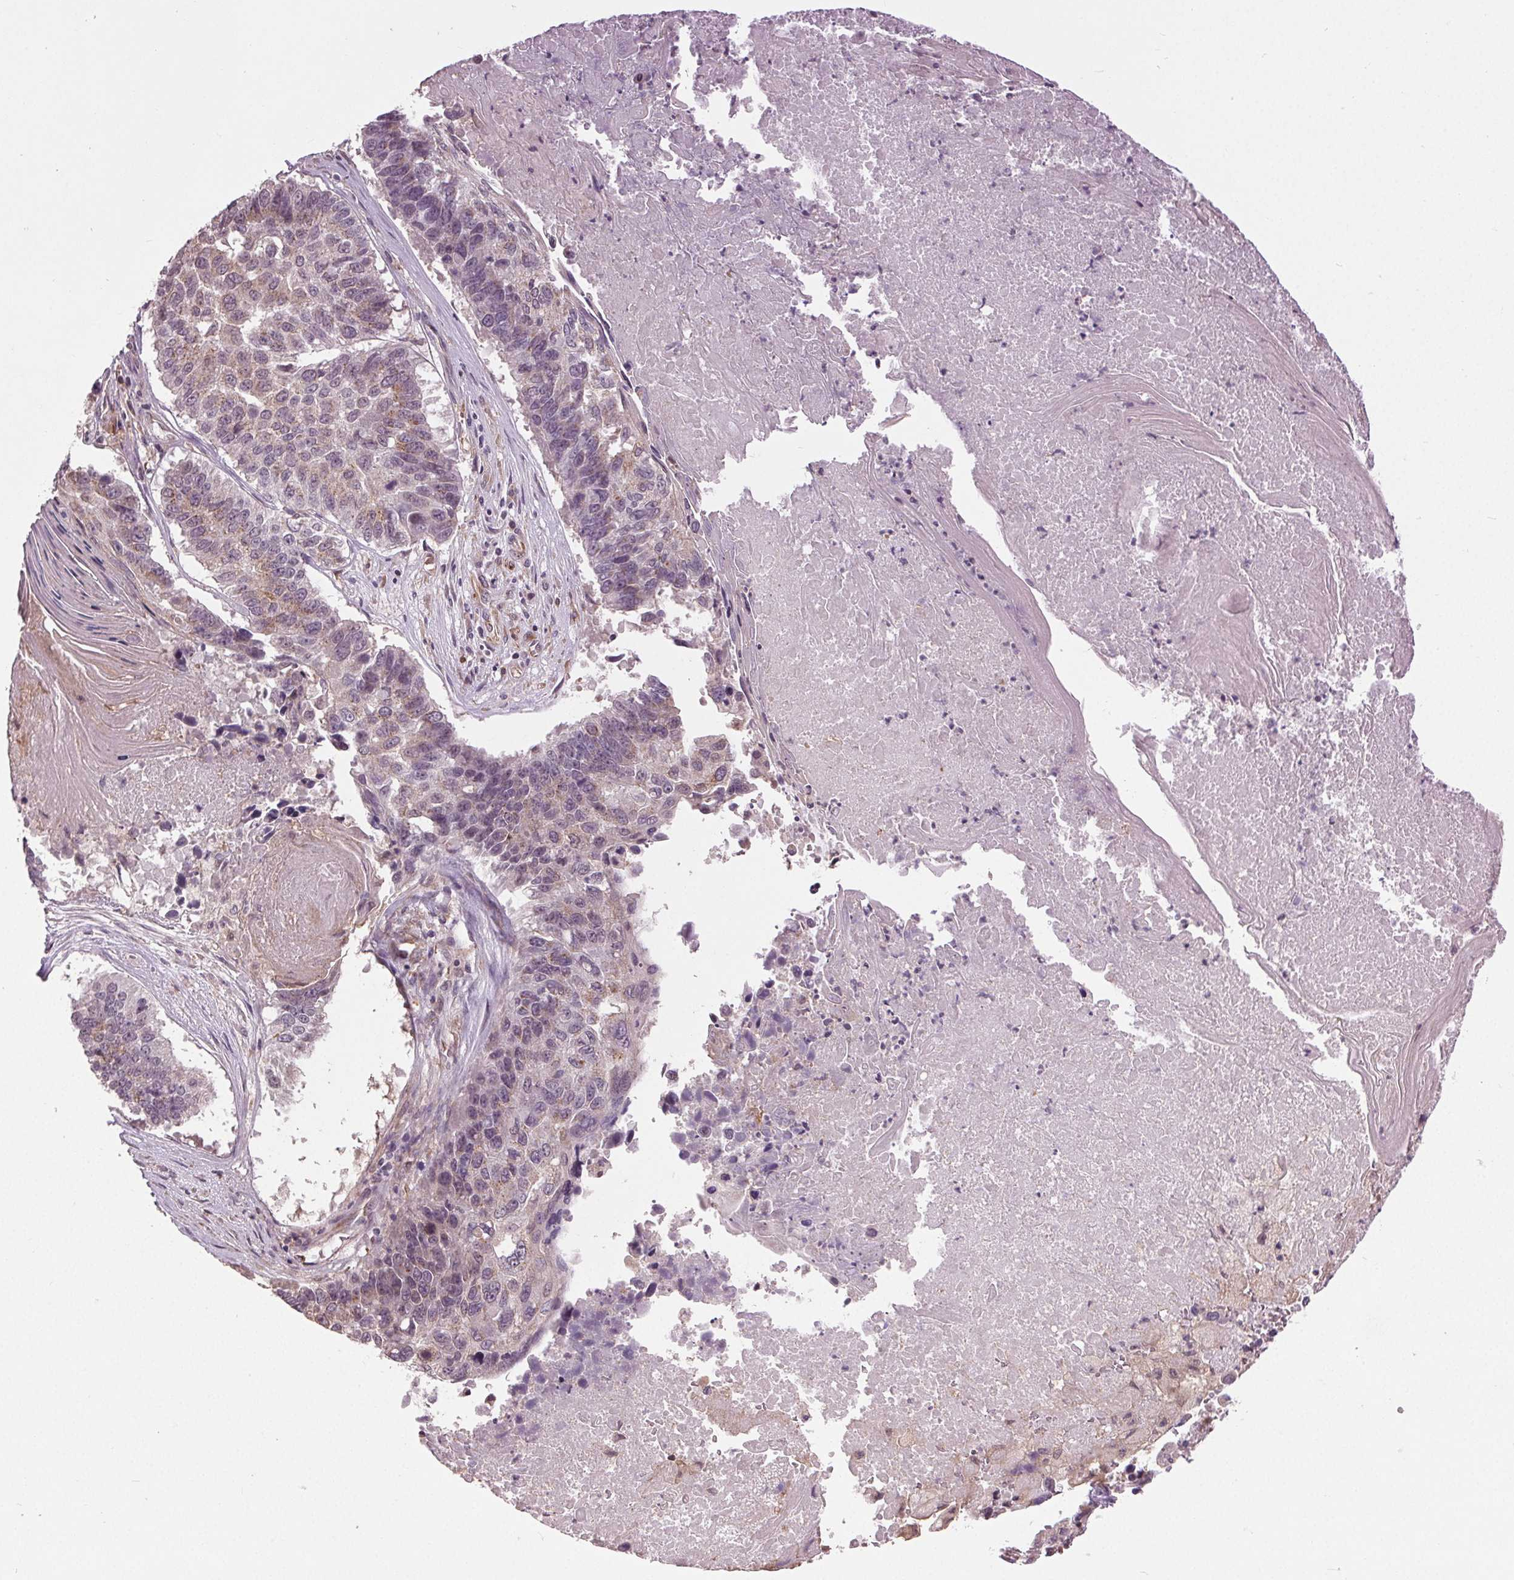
{"staining": {"intensity": "weak", "quantity": "25%-75%", "location": "cytoplasmic/membranous"}, "tissue": "lung cancer", "cell_type": "Tumor cells", "image_type": "cancer", "snomed": [{"axis": "morphology", "description": "Squamous cell carcinoma, NOS"}, {"axis": "topography", "description": "Lung"}], "caption": "This photomicrograph demonstrates immunohistochemistry staining of human lung cancer (squamous cell carcinoma), with low weak cytoplasmic/membranous positivity in approximately 25%-75% of tumor cells.", "gene": "BSDC1", "patient": {"sex": "male", "age": 73}}